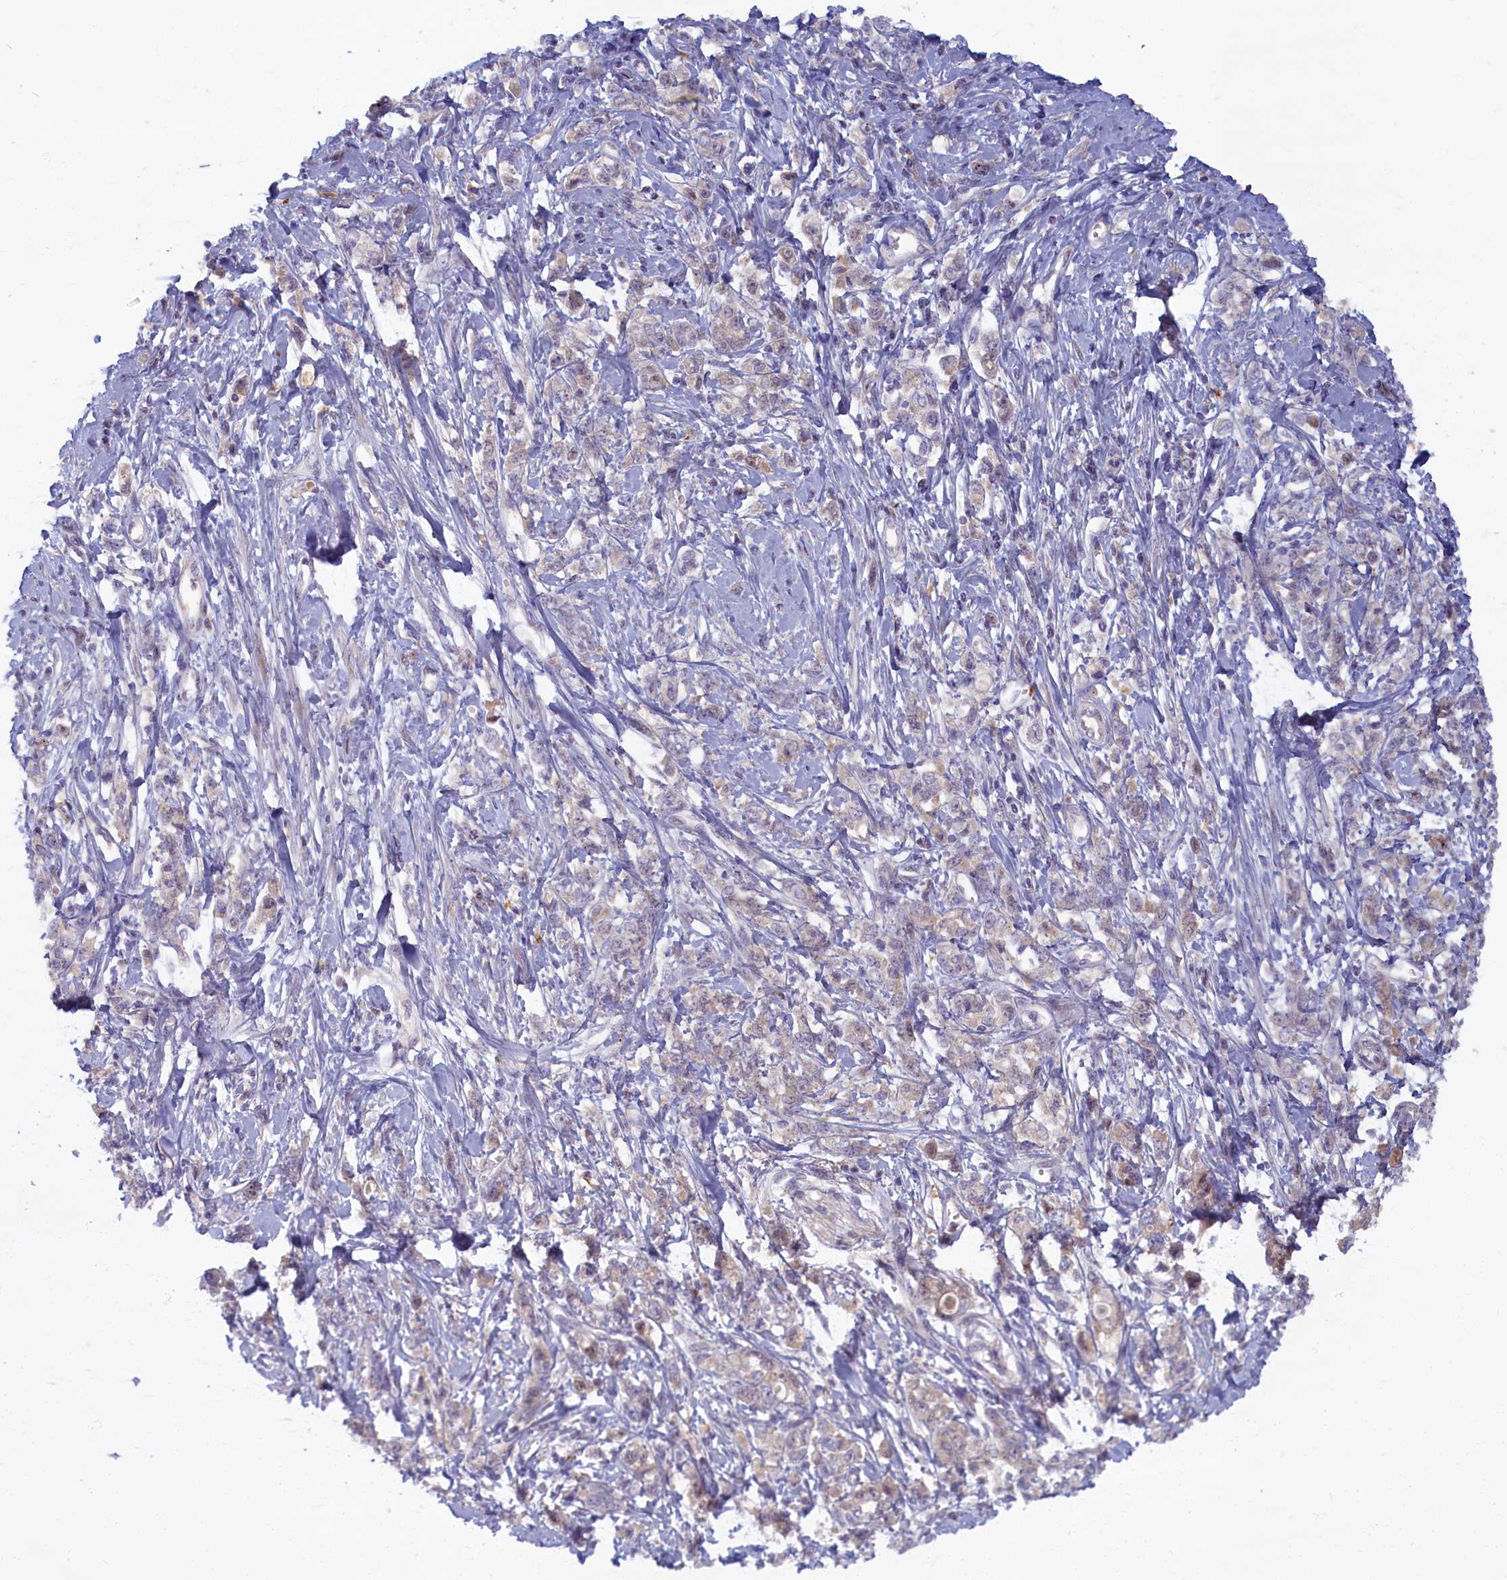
{"staining": {"intensity": "negative", "quantity": "none", "location": "none"}, "tissue": "stomach cancer", "cell_type": "Tumor cells", "image_type": "cancer", "snomed": [{"axis": "morphology", "description": "Adenocarcinoma, NOS"}, {"axis": "topography", "description": "Stomach"}], "caption": "Stomach cancer (adenocarcinoma) was stained to show a protein in brown. There is no significant expression in tumor cells. (DAB IHC, high magnification).", "gene": "FCSK", "patient": {"sex": "female", "age": 76}}